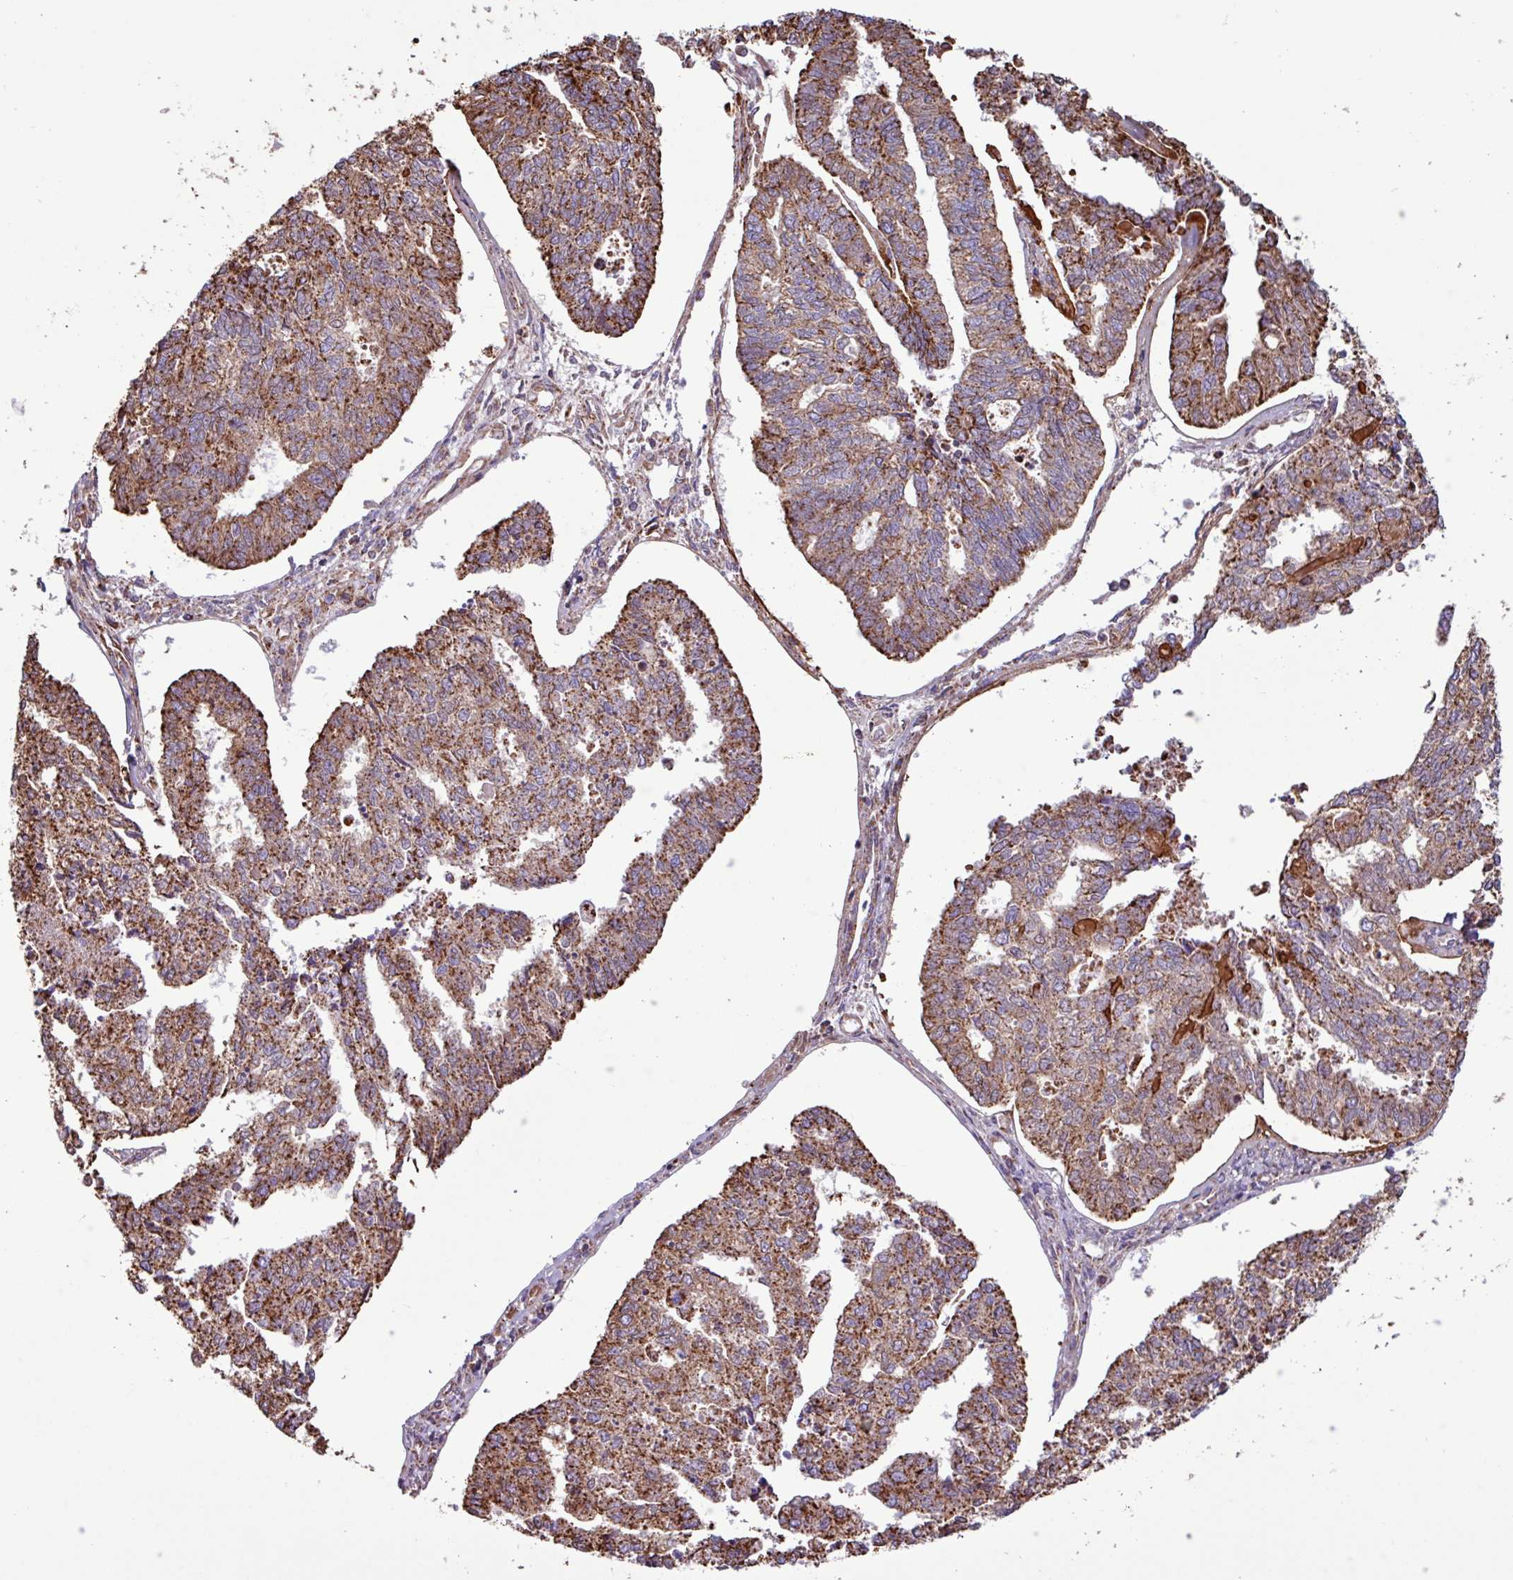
{"staining": {"intensity": "moderate", "quantity": ">75%", "location": "cytoplasmic/membranous"}, "tissue": "endometrial cancer", "cell_type": "Tumor cells", "image_type": "cancer", "snomed": [{"axis": "morphology", "description": "Adenocarcinoma, NOS"}, {"axis": "topography", "description": "Endometrium"}], "caption": "Immunohistochemical staining of human adenocarcinoma (endometrial) exhibits medium levels of moderate cytoplasmic/membranous protein expression in approximately >75% of tumor cells.", "gene": "RTL3", "patient": {"sex": "female", "age": 73}}